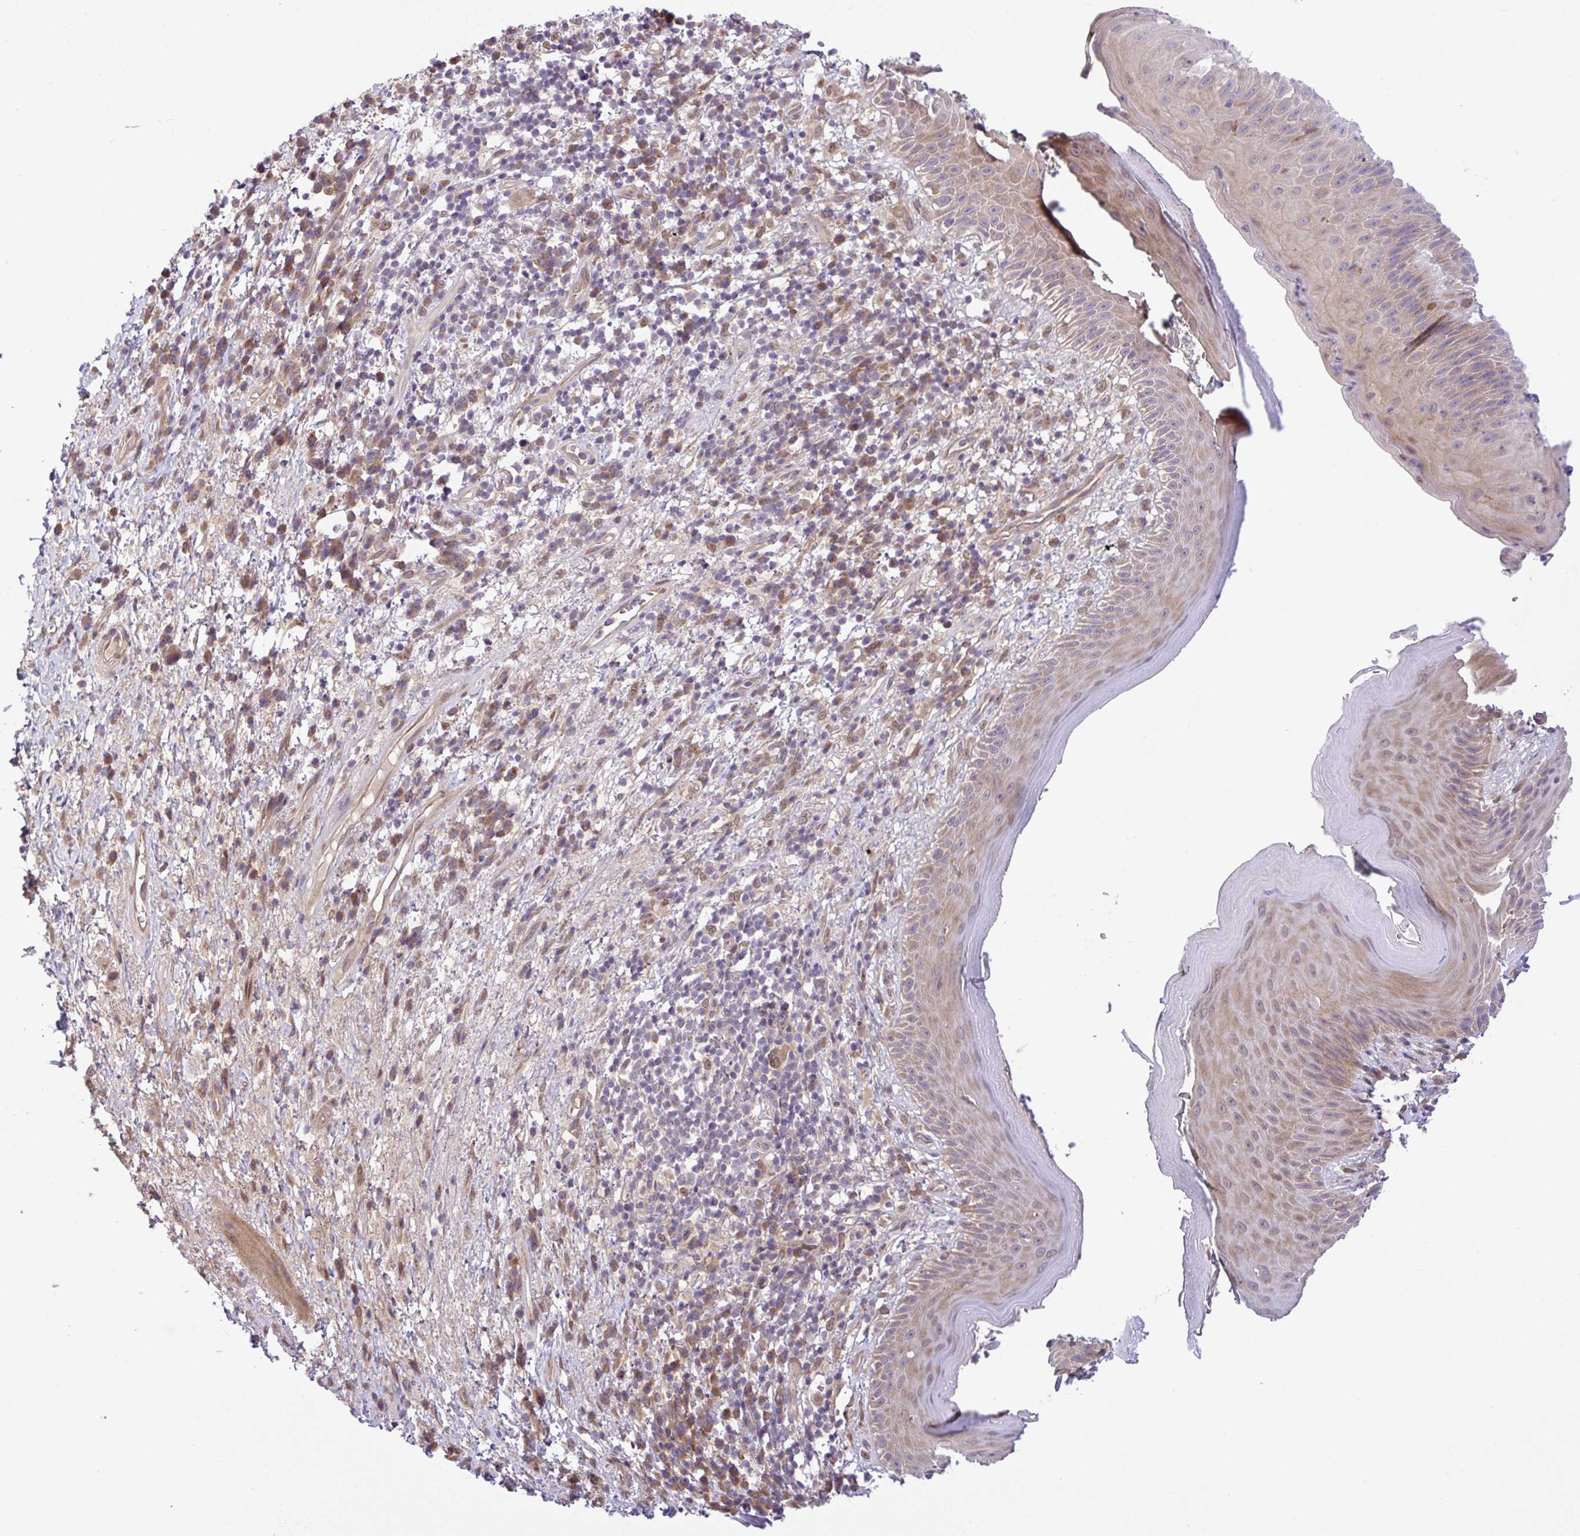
{"staining": {"intensity": "moderate", "quantity": "25%-75%", "location": "cytoplasmic/membranous"}, "tissue": "skin", "cell_type": "Epidermal cells", "image_type": "normal", "snomed": [{"axis": "morphology", "description": "Normal tissue, NOS"}, {"axis": "topography", "description": "Anal"}], "caption": "Immunohistochemistry histopathology image of normal human skin stained for a protein (brown), which exhibits medium levels of moderate cytoplasmic/membranous expression in about 25%-75% of epidermal cells.", "gene": "UBE4A", "patient": {"sex": "male", "age": 78}}